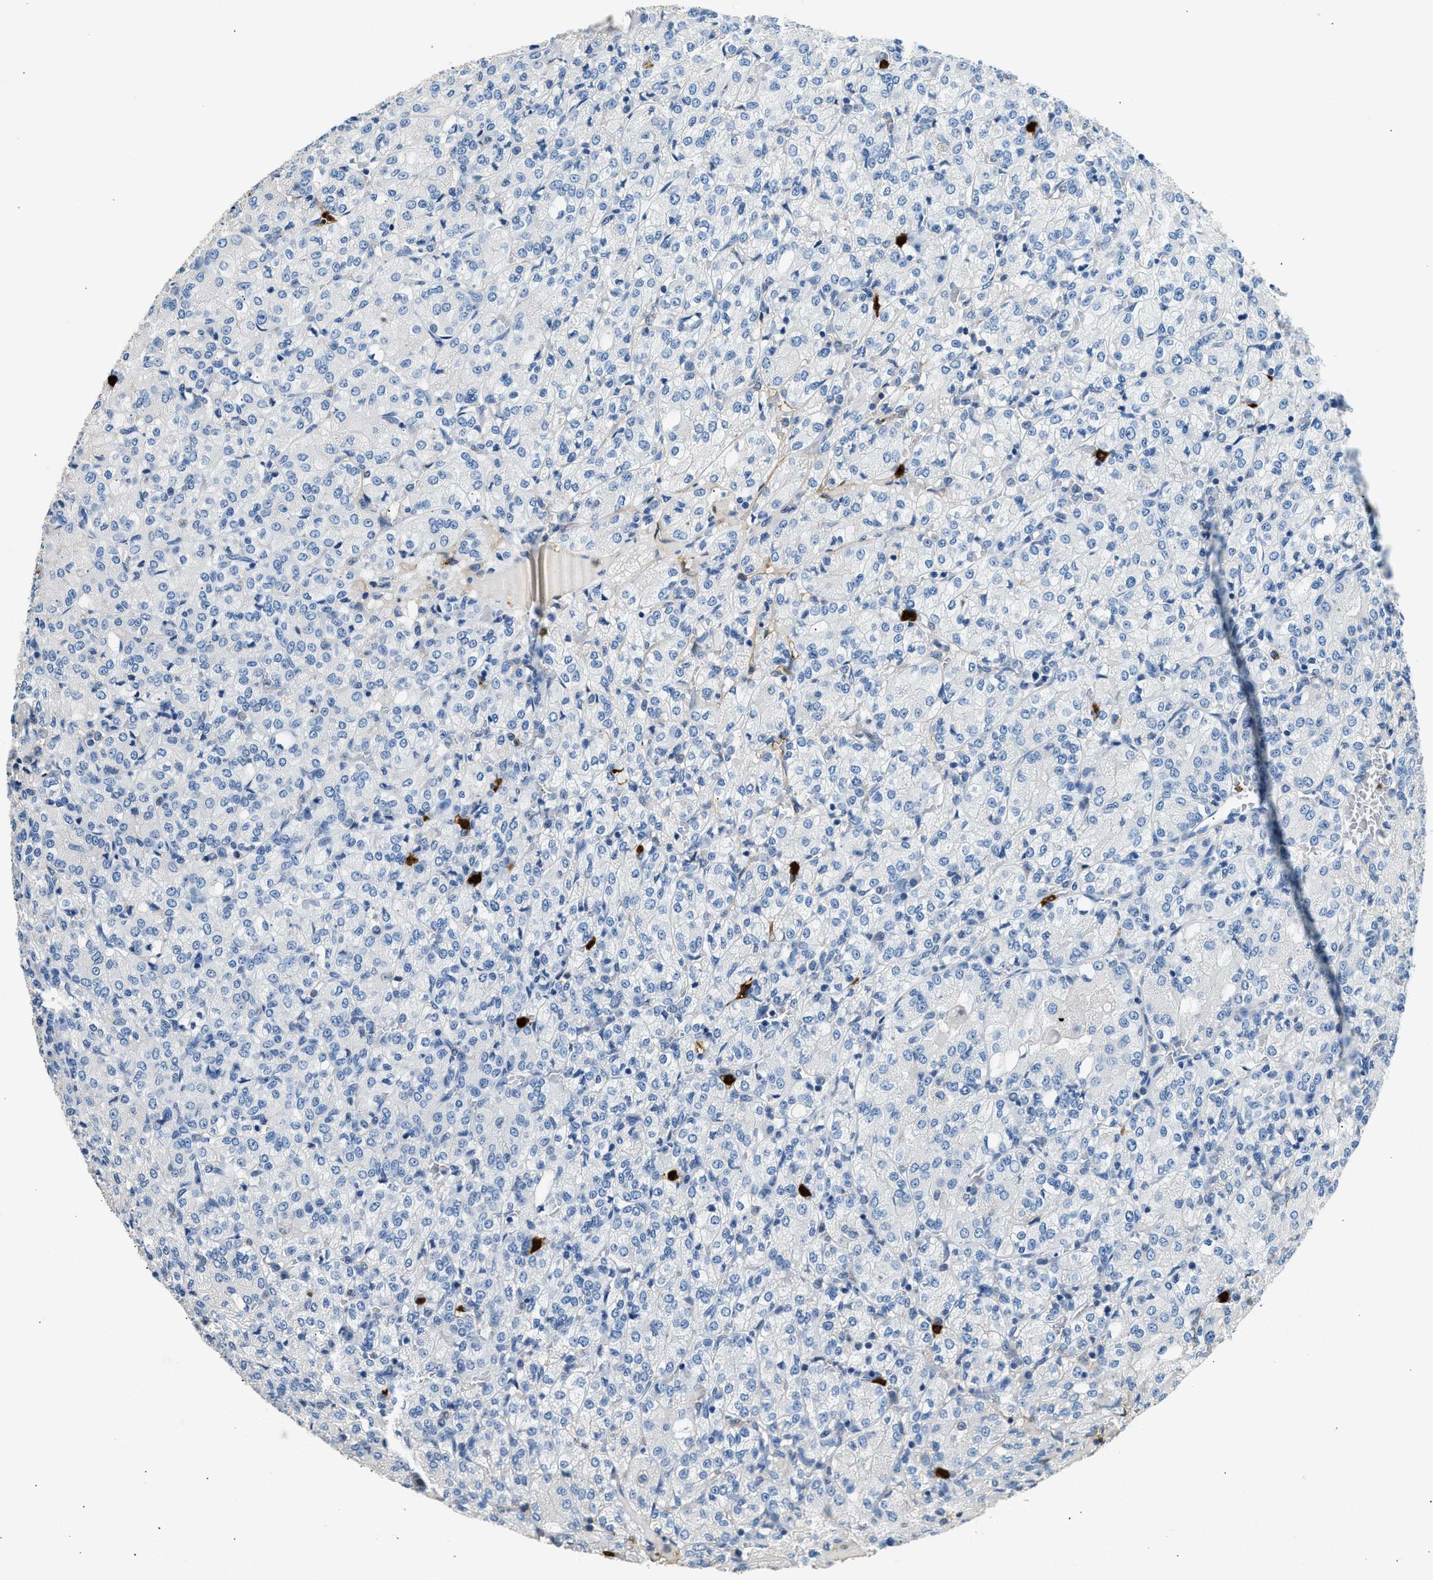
{"staining": {"intensity": "negative", "quantity": "none", "location": "none"}, "tissue": "renal cancer", "cell_type": "Tumor cells", "image_type": "cancer", "snomed": [{"axis": "morphology", "description": "Adenocarcinoma, NOS"}, {"axis": "topography", "description": "Kidney"}], "caption": "DAB immunohistochemical staining of renal cancer (adenocarcinoma) shows no significant expression in tumor cells.", "gene": "ANXA3", "patient": {"sex": "male", "age": 77}}